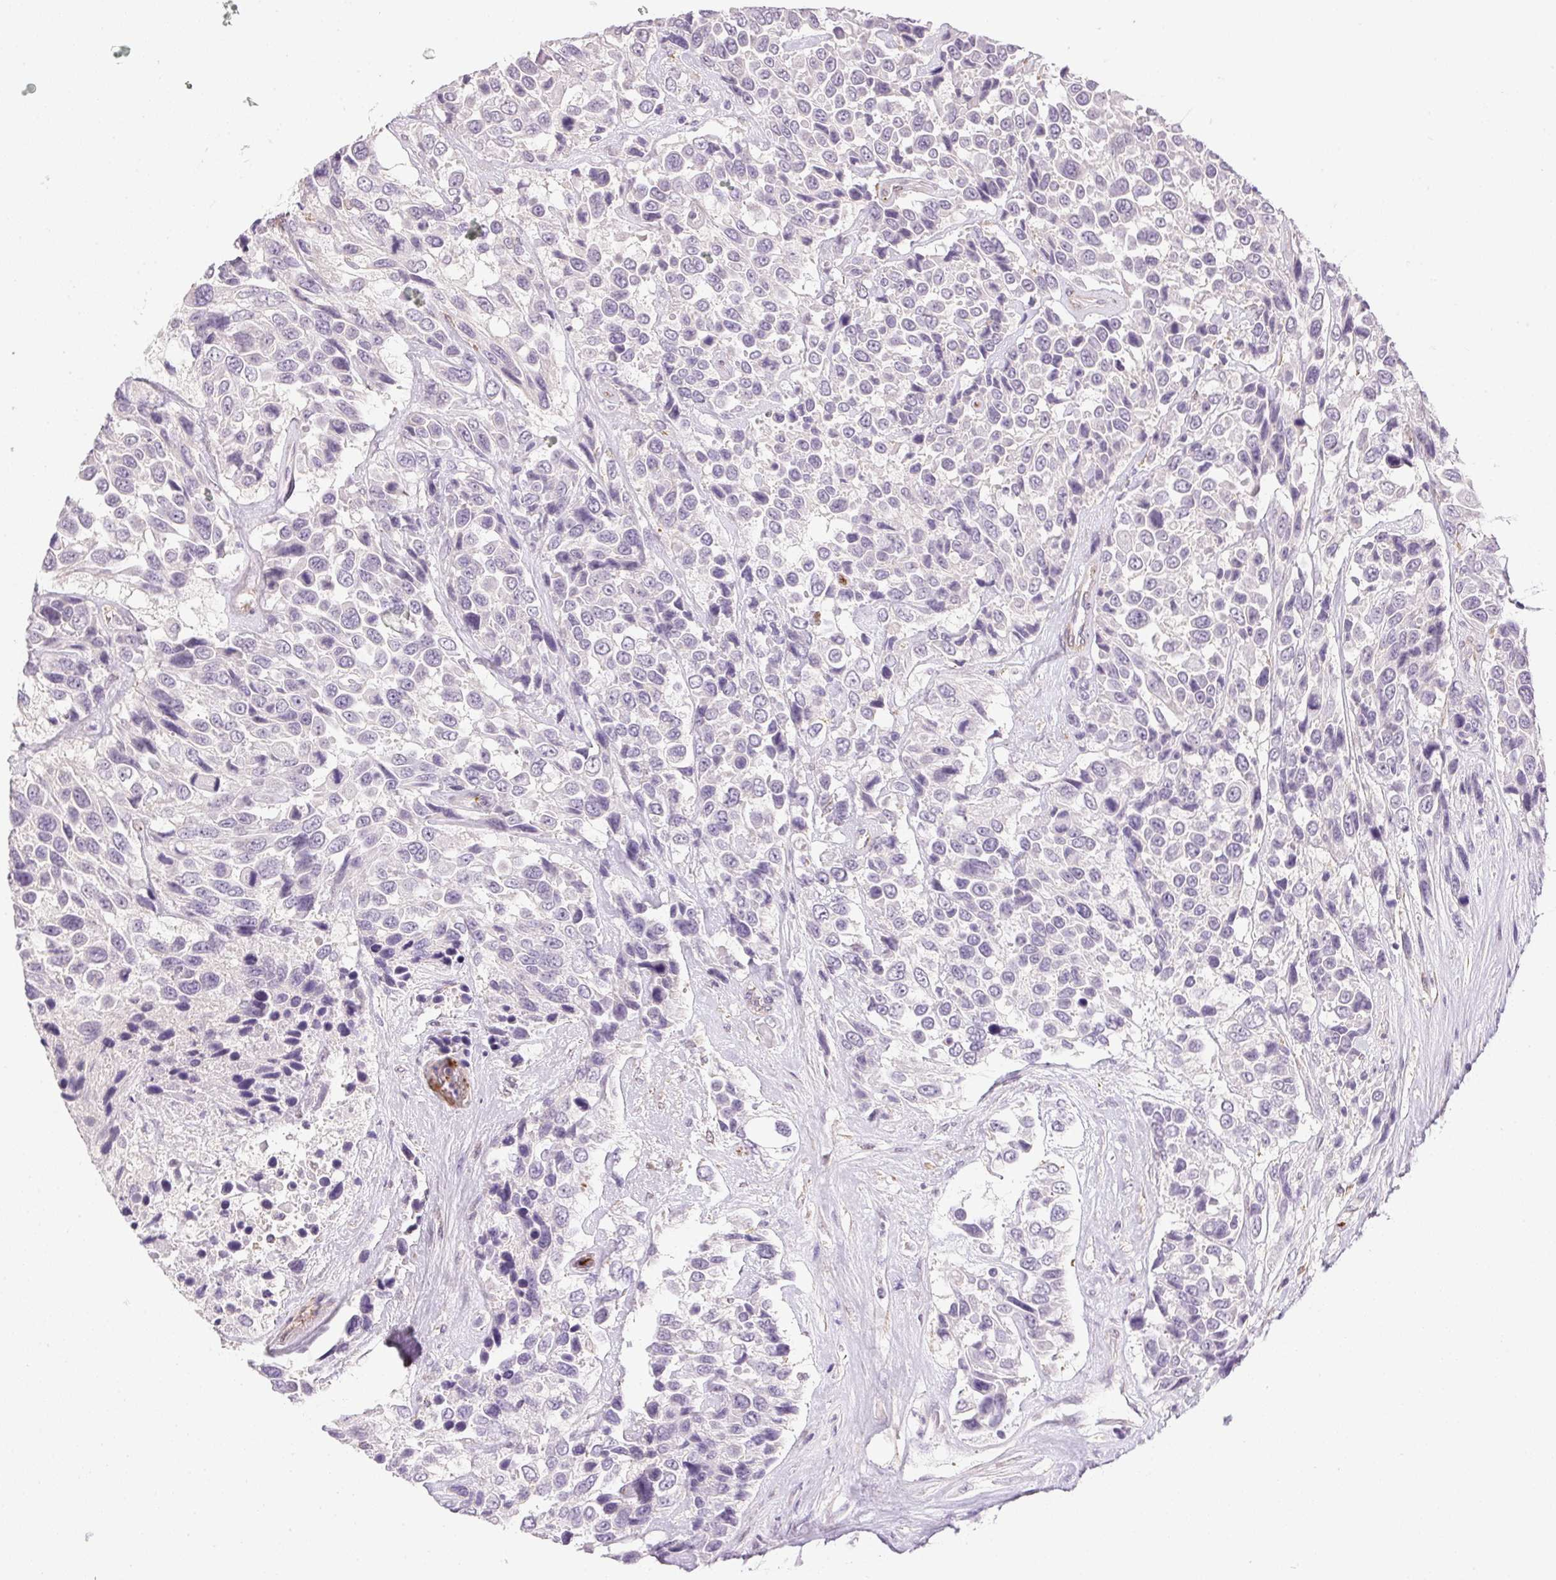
{"staining": {"intensity": "negative", "quantity": "none", "location": "none"}, "tissue": "urothelial cancer", "cell_type": "Tumor cells", "image_type": "cancer", "snomed": [{"axis": "morphology", "description": "Urothelial carcinoma, High grade"}, {"axis": "topography", "description": "Urinary bladder"}], "caption": "The IHC histopathology image has no significant expression in tumor cells of urothelial cancer tissue.", "gene": "PRL", "patient": {"sex": "female", "age": 70}}